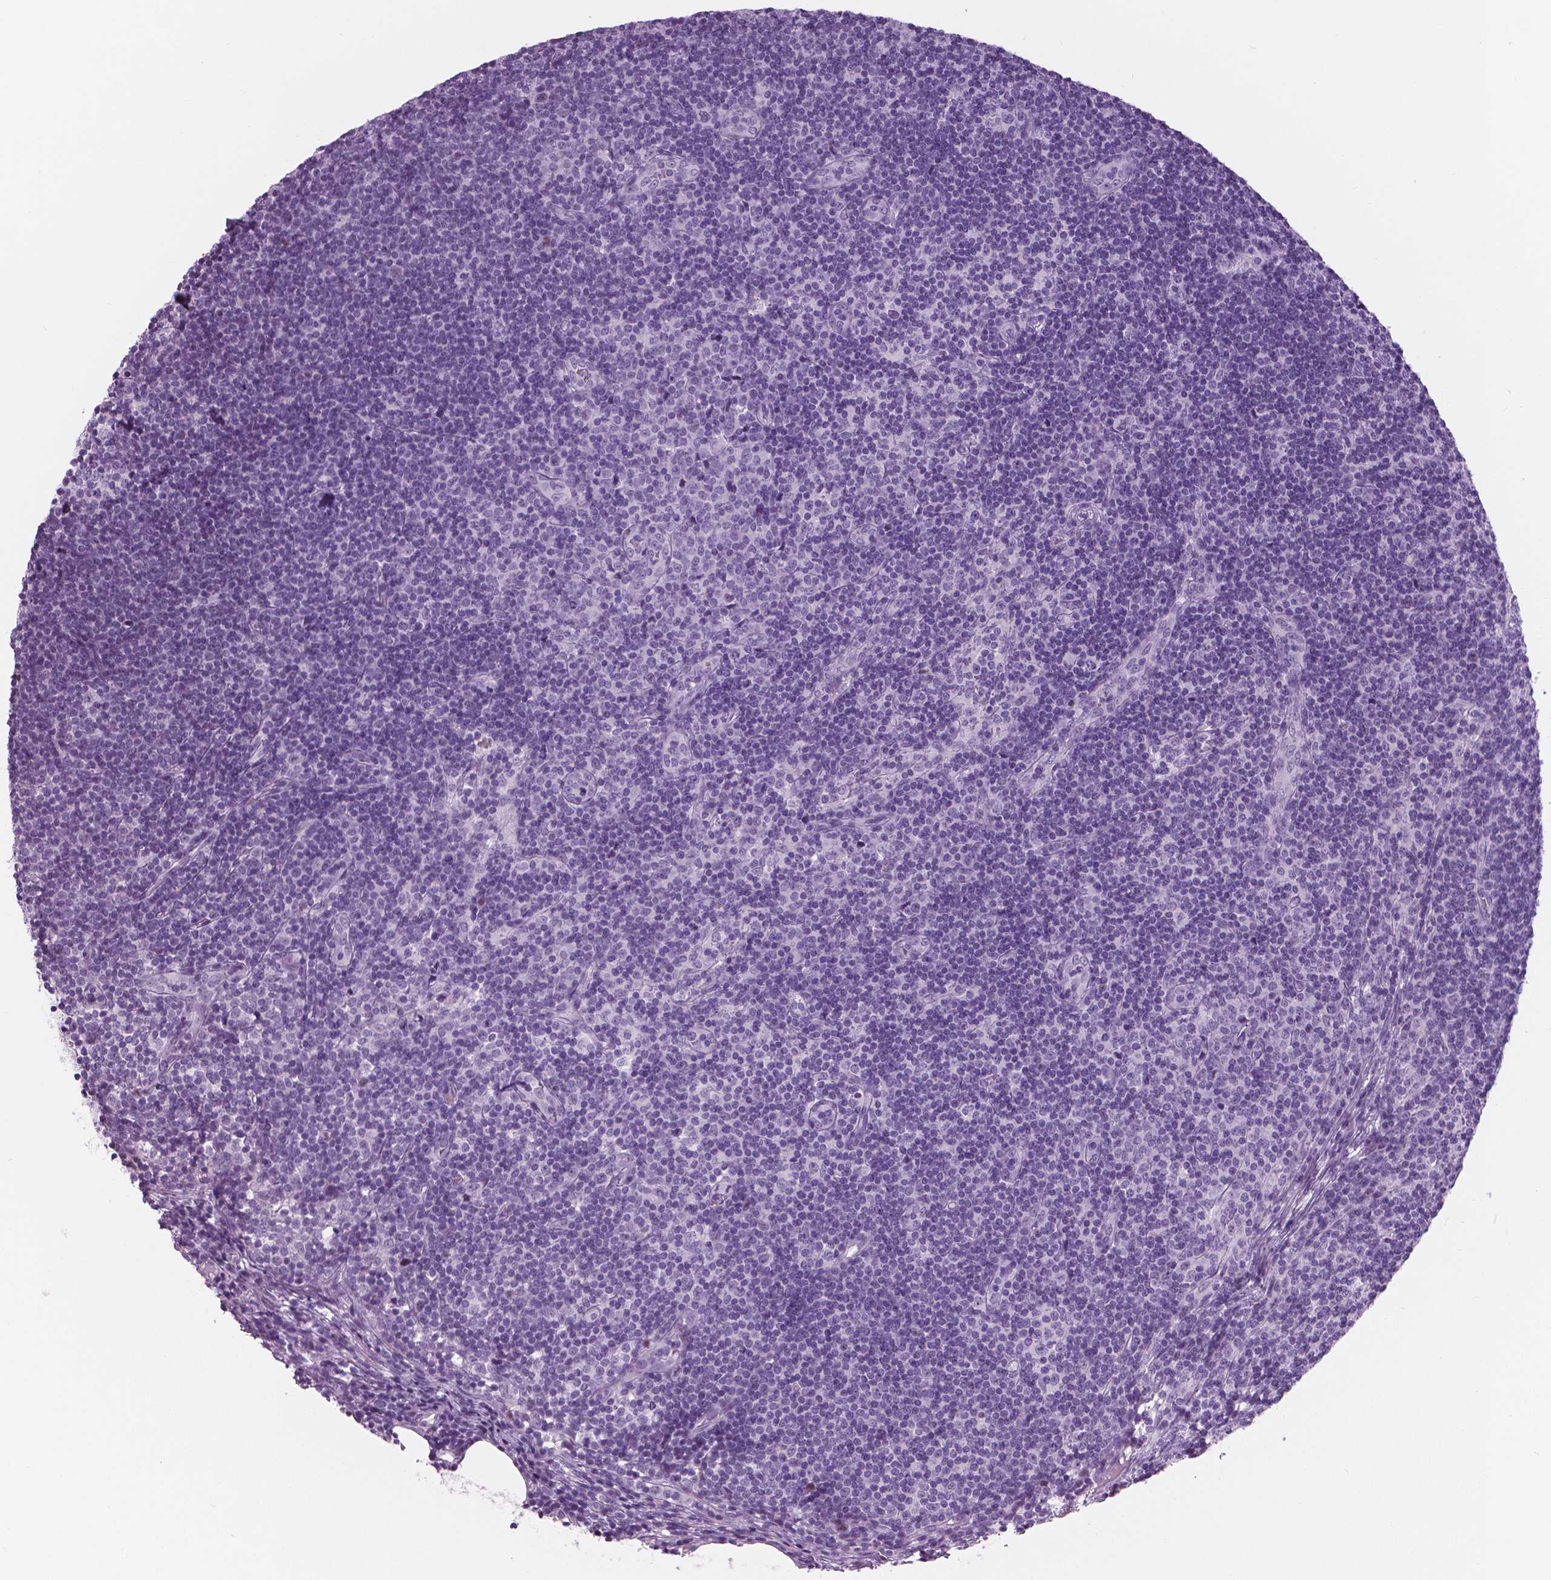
{"staining": {"intensity": "negative", "quantity": "none", "location": "none"}, "tissue": "lymph node", "cell_type": "Non-germinal center cells", "image_type": "normal", "snomed": [{"axis": "morphology", "description": "Normal tissue, NOS"}, {"axis": "topography", "description": "Lymph node"}], "caption": "IHC image of unremarkable lymph node: human lymph node stained with DAB (3,3'-diaminobenzidine) exhibits no significant protein positivity in non-germinal center cells. Brightfield microscopy of immunohistochemistry (IHC) stained with DAB (brown) and hematoxylin (blue), captured at high magnification.", "gene": "SFTPD", "patient": {"sex": "female", "age": 41}}